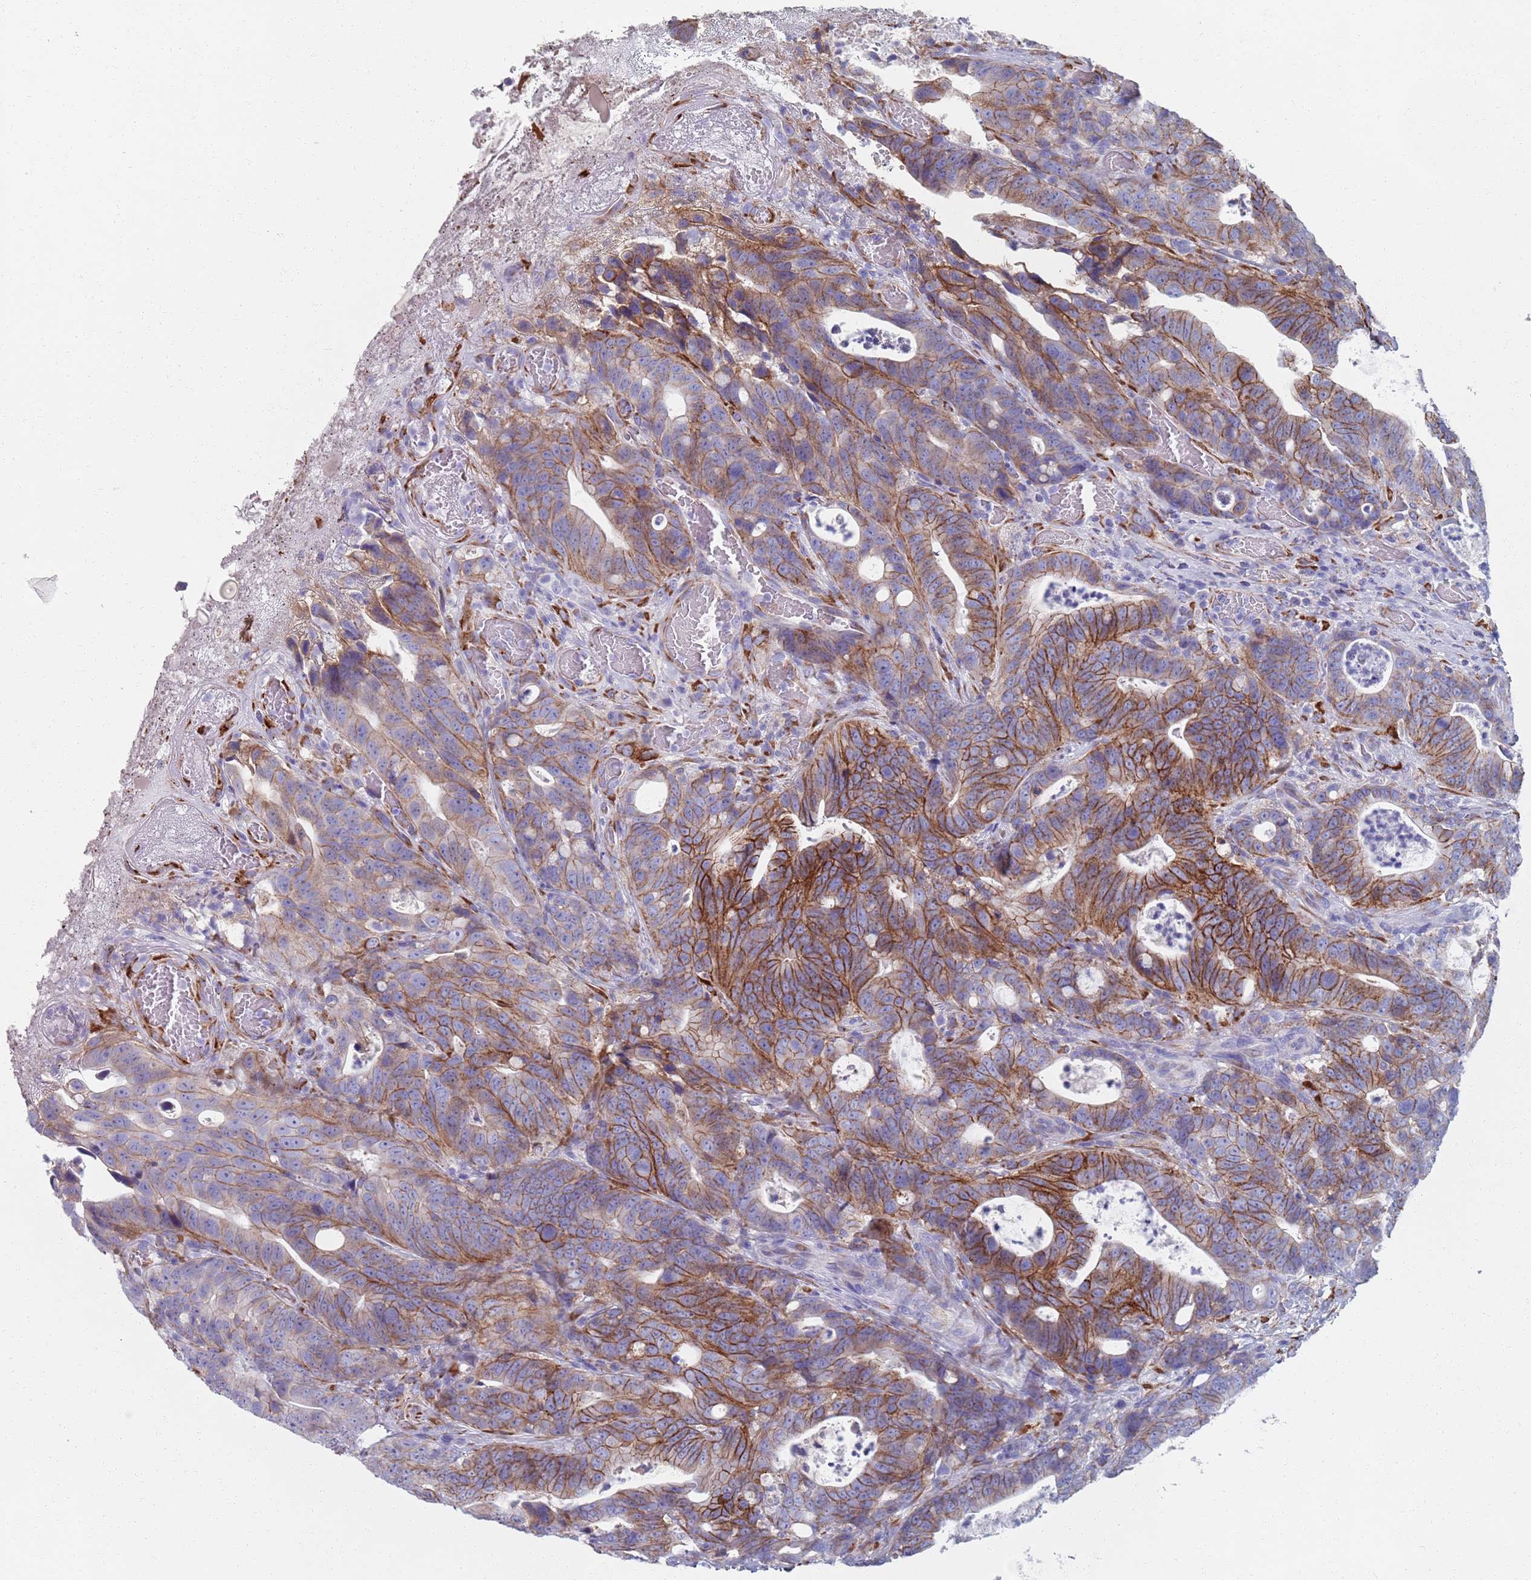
{"staining": {"intensity": "strong", "quantity": "25%-75%", "location": "cytoplasmic/membranous"}, "tissue": "colorectal cancer", "cell_type": "Tumor cells", "image_type": "cancer", "snomed": [{"axis": "morphology", "description": "Adenocarcinoma, NOS"}, {"axis": "topography", "description": "Colon"}], "caption": "Strong cytoplasmic/membranous expression for a protein is present in approximately 25%-75% of tumor cells of colorectal cancer (adenocarcinoma) using immunohistochemistry.", "gene": "PLOD1", "patient": {"sex": "female", "age": 82}}